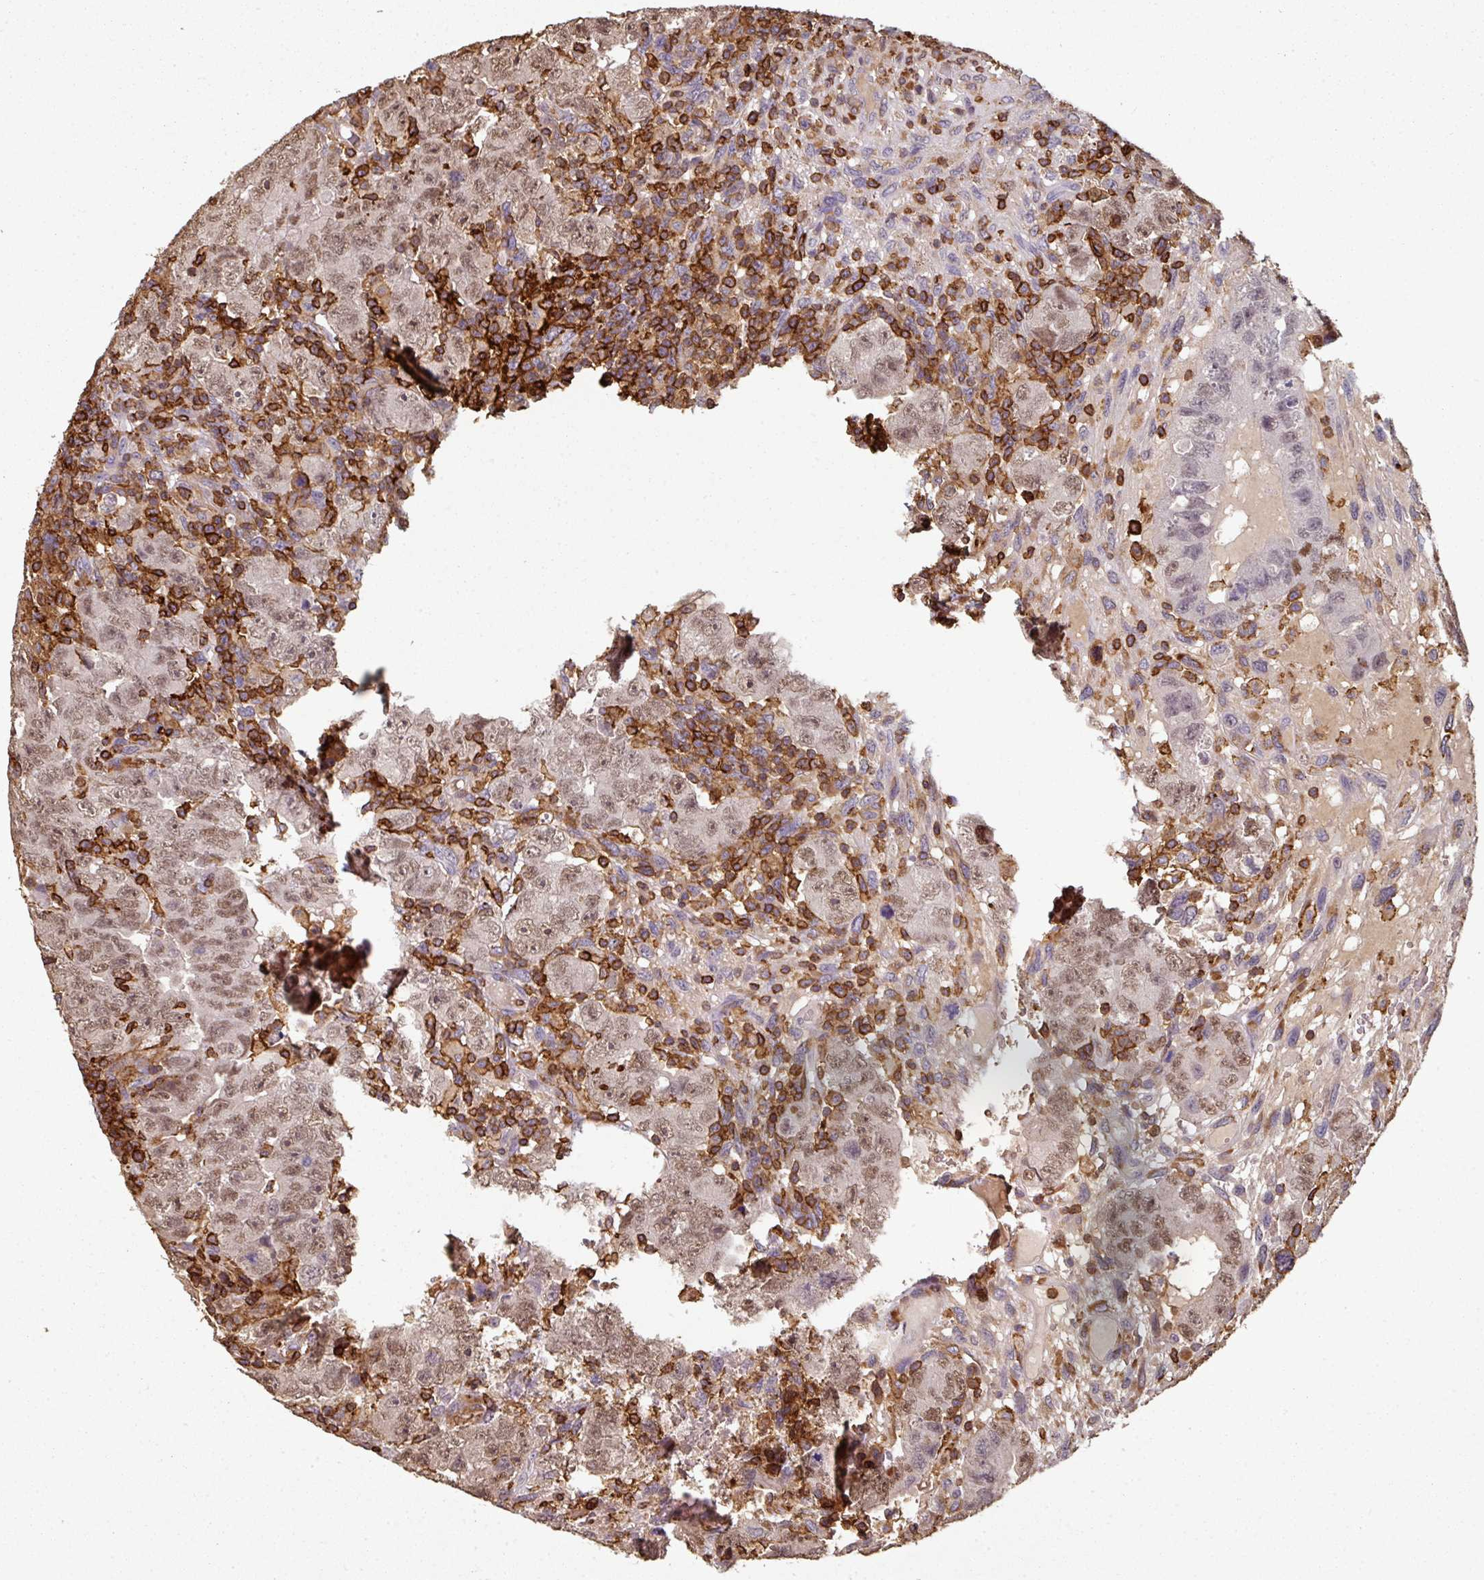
{"staining": {"intensity": "moderate", "quantity": "25%-75%", "location": "nuclear"}, "tissue": "testis cancer", "cell_type": "Tumor cells", "image_type": "cancer", "snomed": [{"axis": "morphology", "description": "Carcinoma, Embryonal, NOS"}, {"axis": "topography", "description": "Testis"}], "caption": "Tumor cells reveal medium levels of moderate nuclear staining in approximately 25%-75% of cells in testis cancer.", "gene": "OLFML2B", "patient": {"sex": "male", "age": 24}}